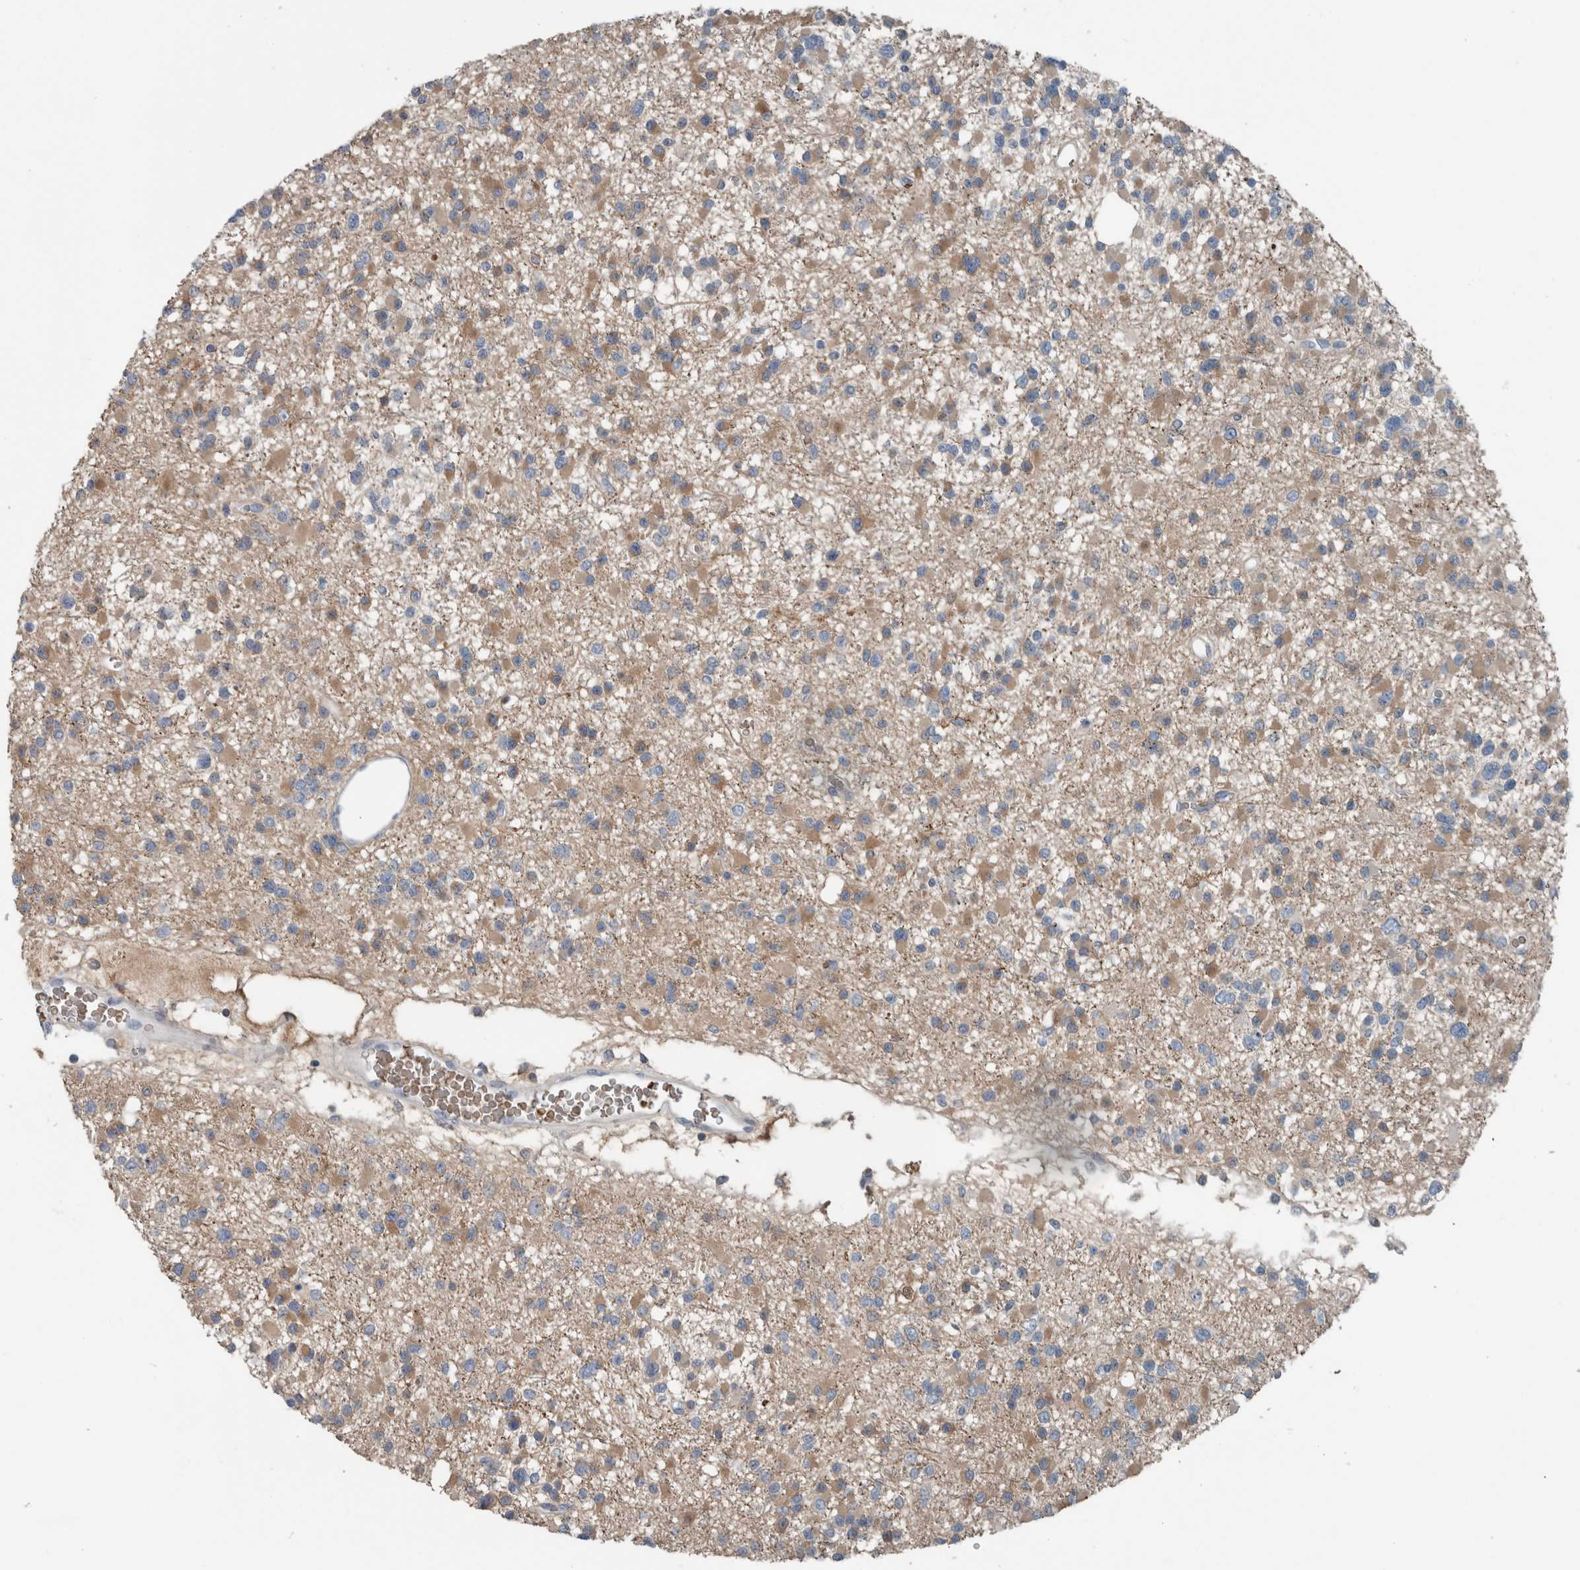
{"staining": {"intensity": "moderate", "quantity": "25%-75%", "location": "cytoplasmic/membranous"}, "tissue": "glioma", "cell_type": "Tumor cells", "image_type": "cancer", "snomed": [{"axis": "morphology", "description": "Glioma, malignant, Low grade"}, {"axis": "topography", "description": "Brain"}], "caption": "Protein positivity by immunohistochemistry demonstrates moderate cytoplasmic/membranous expression in about 25%-75% of tumor cells in malignant glioma (low-grade).", "gene": "SH3GL2", "patient": {"sex": "female", "age": 22}}